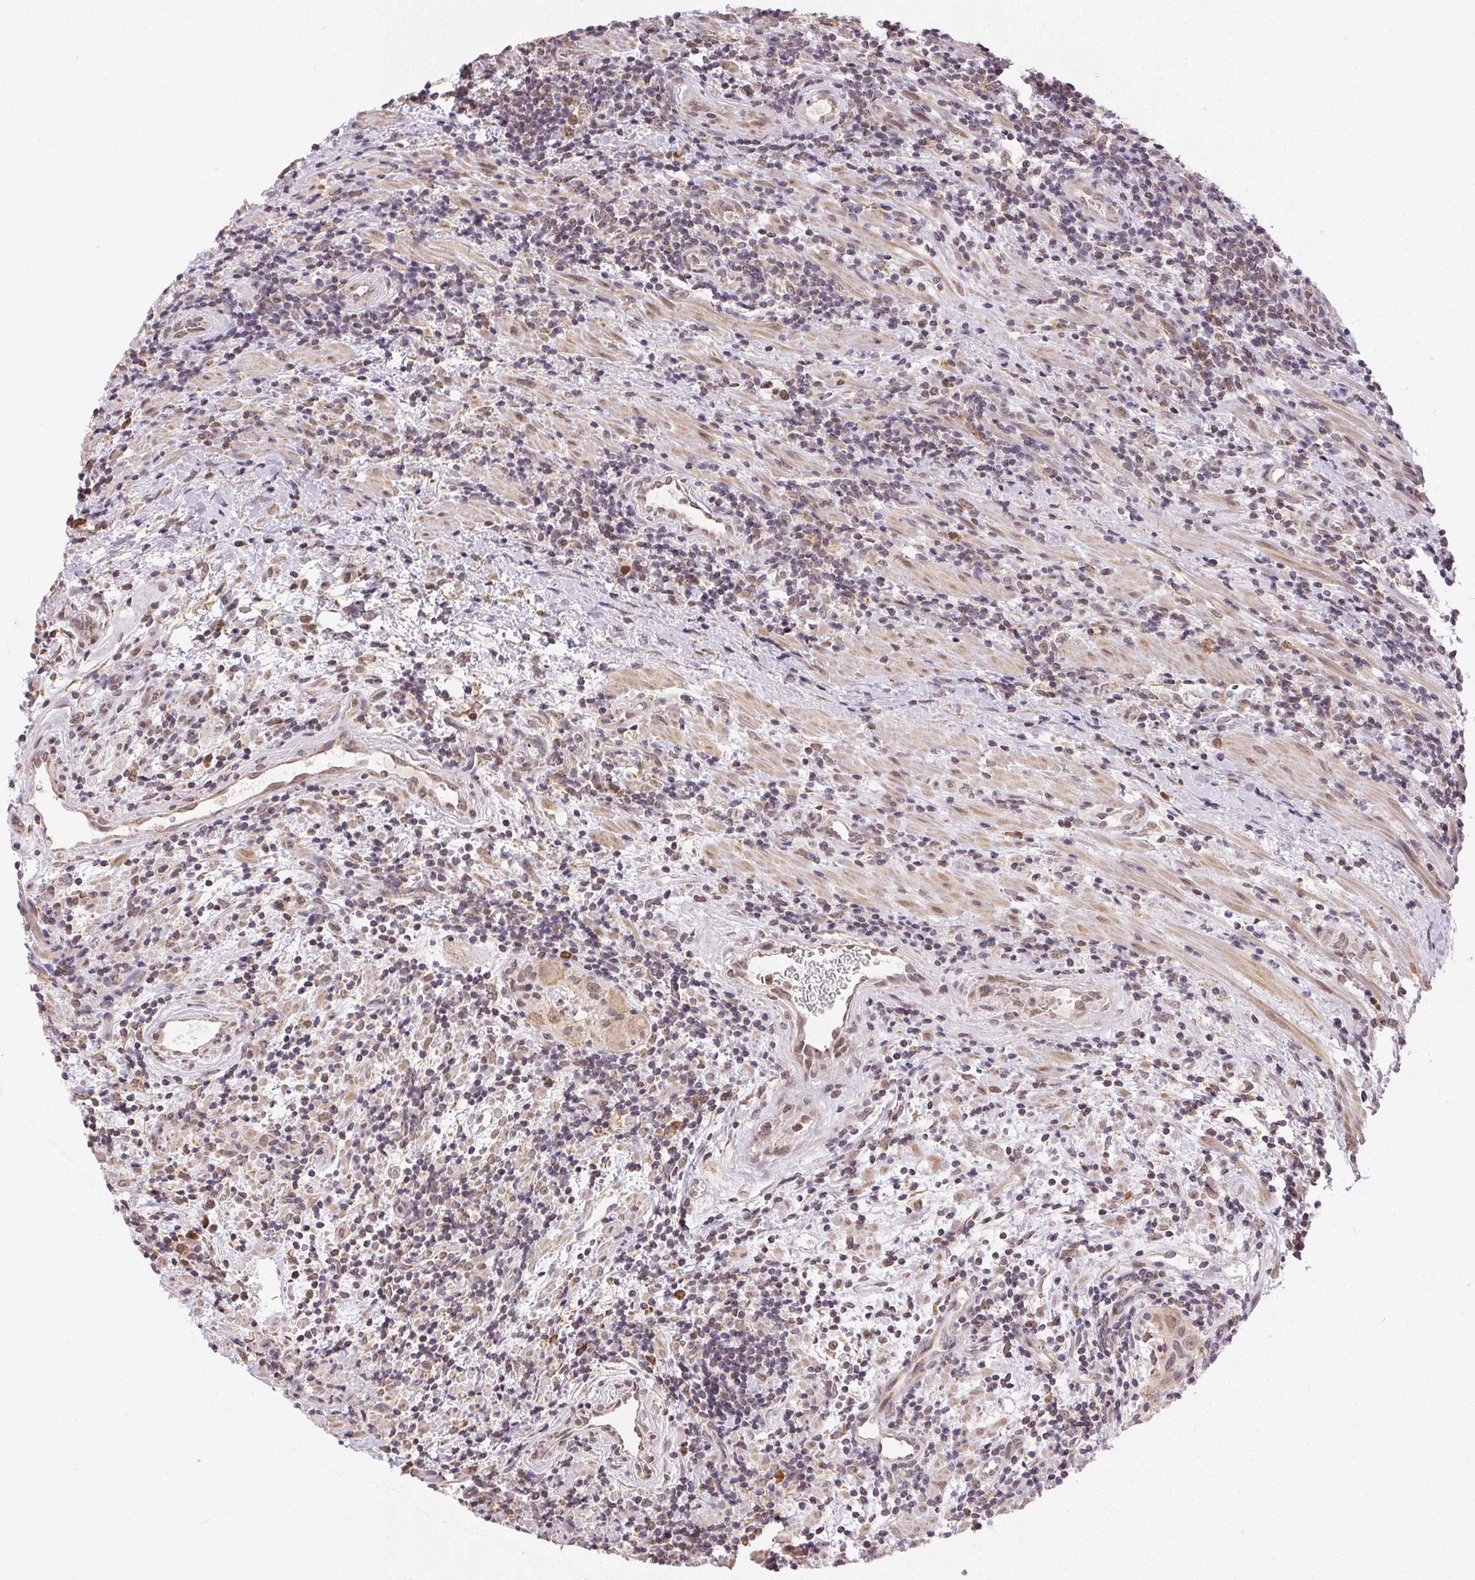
{"staining": {"intensity": "negative", "quantity": "none", "location": "none"}, "tissue": "lymphoma", "cell_type": "Tumor cells", "image_type": "cancer", "snomed": [{"axis": "morphology", "description": "Malignant lymphoma, non-Hodgkin's type, High grade"}, {"axis": "topography", "description": "Small intestine"}], "caption": "This is an IHC image of human lymphoma. There is no staining in tumor cells.", "gene": "PIWIL4", "patient": {"sex": "female", "age": 56}}